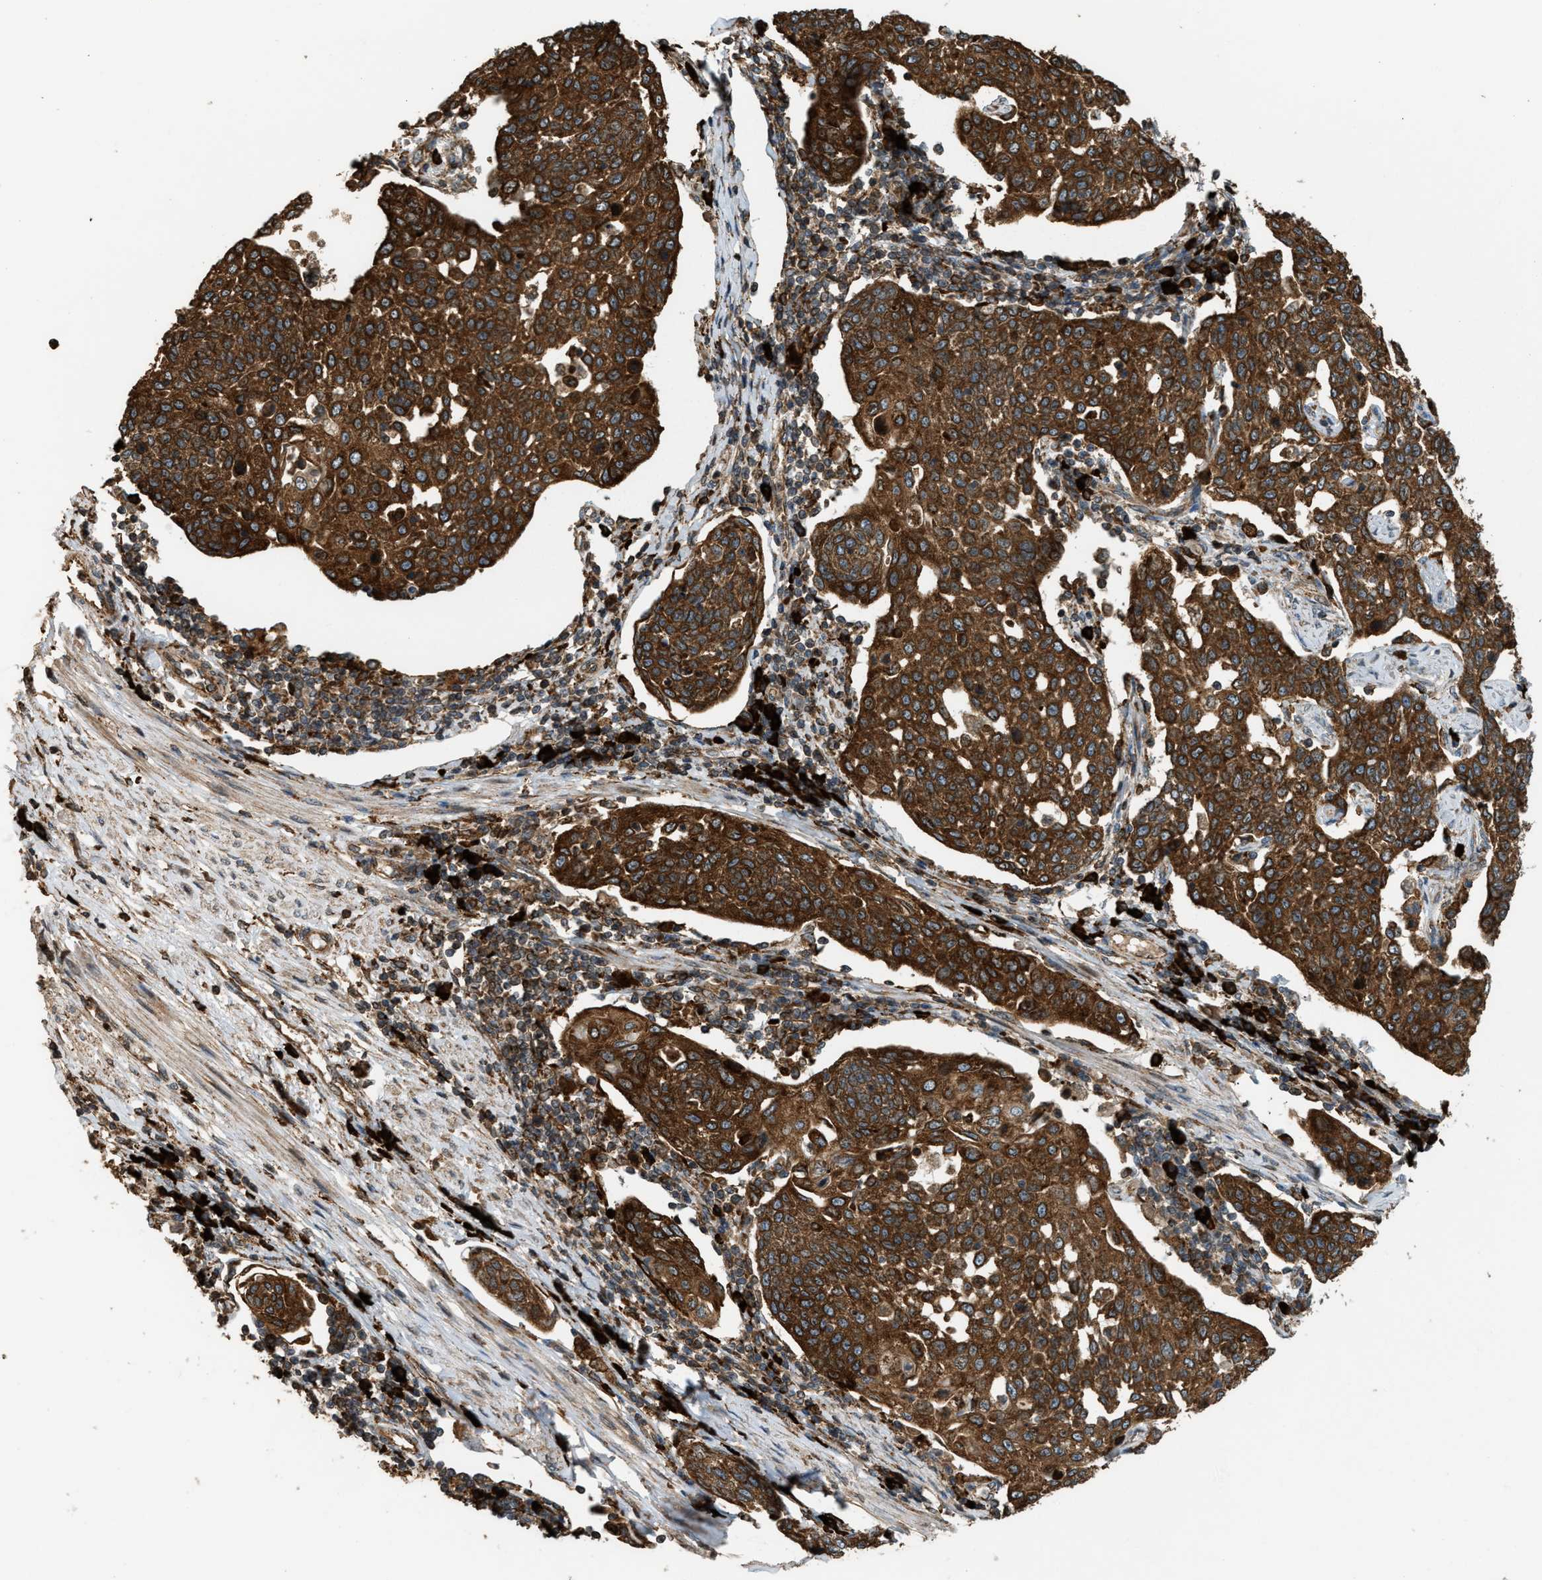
{"staining": {"intensity": "strong", "quantity": ">75%", "location": "cytoplasmic/membranous"}, "tissue": "cervical cancer", "cell_type": "Tumor cells", "image_type": "cancer", "snomed": [{"axis": "morphology", "description": "Squamous cell carcinoma, NOS"}, {"axis": "topography", "description": "Cervix"}], "caption": "Immunohistochemical staining of cervical squamous cell carcinoma reveals high levels of strong cytoplasmic/membranous expression in approximately >75% of tumor cells. The staining is performed using DAB (3,3'-diaminobenzidine) brown chromogen to label protein expression. The nuclei are counter-stained blue using hematoxylin.", "gene": "BAIAP2L1", "patient": {"sex": "female", "age": 34}}